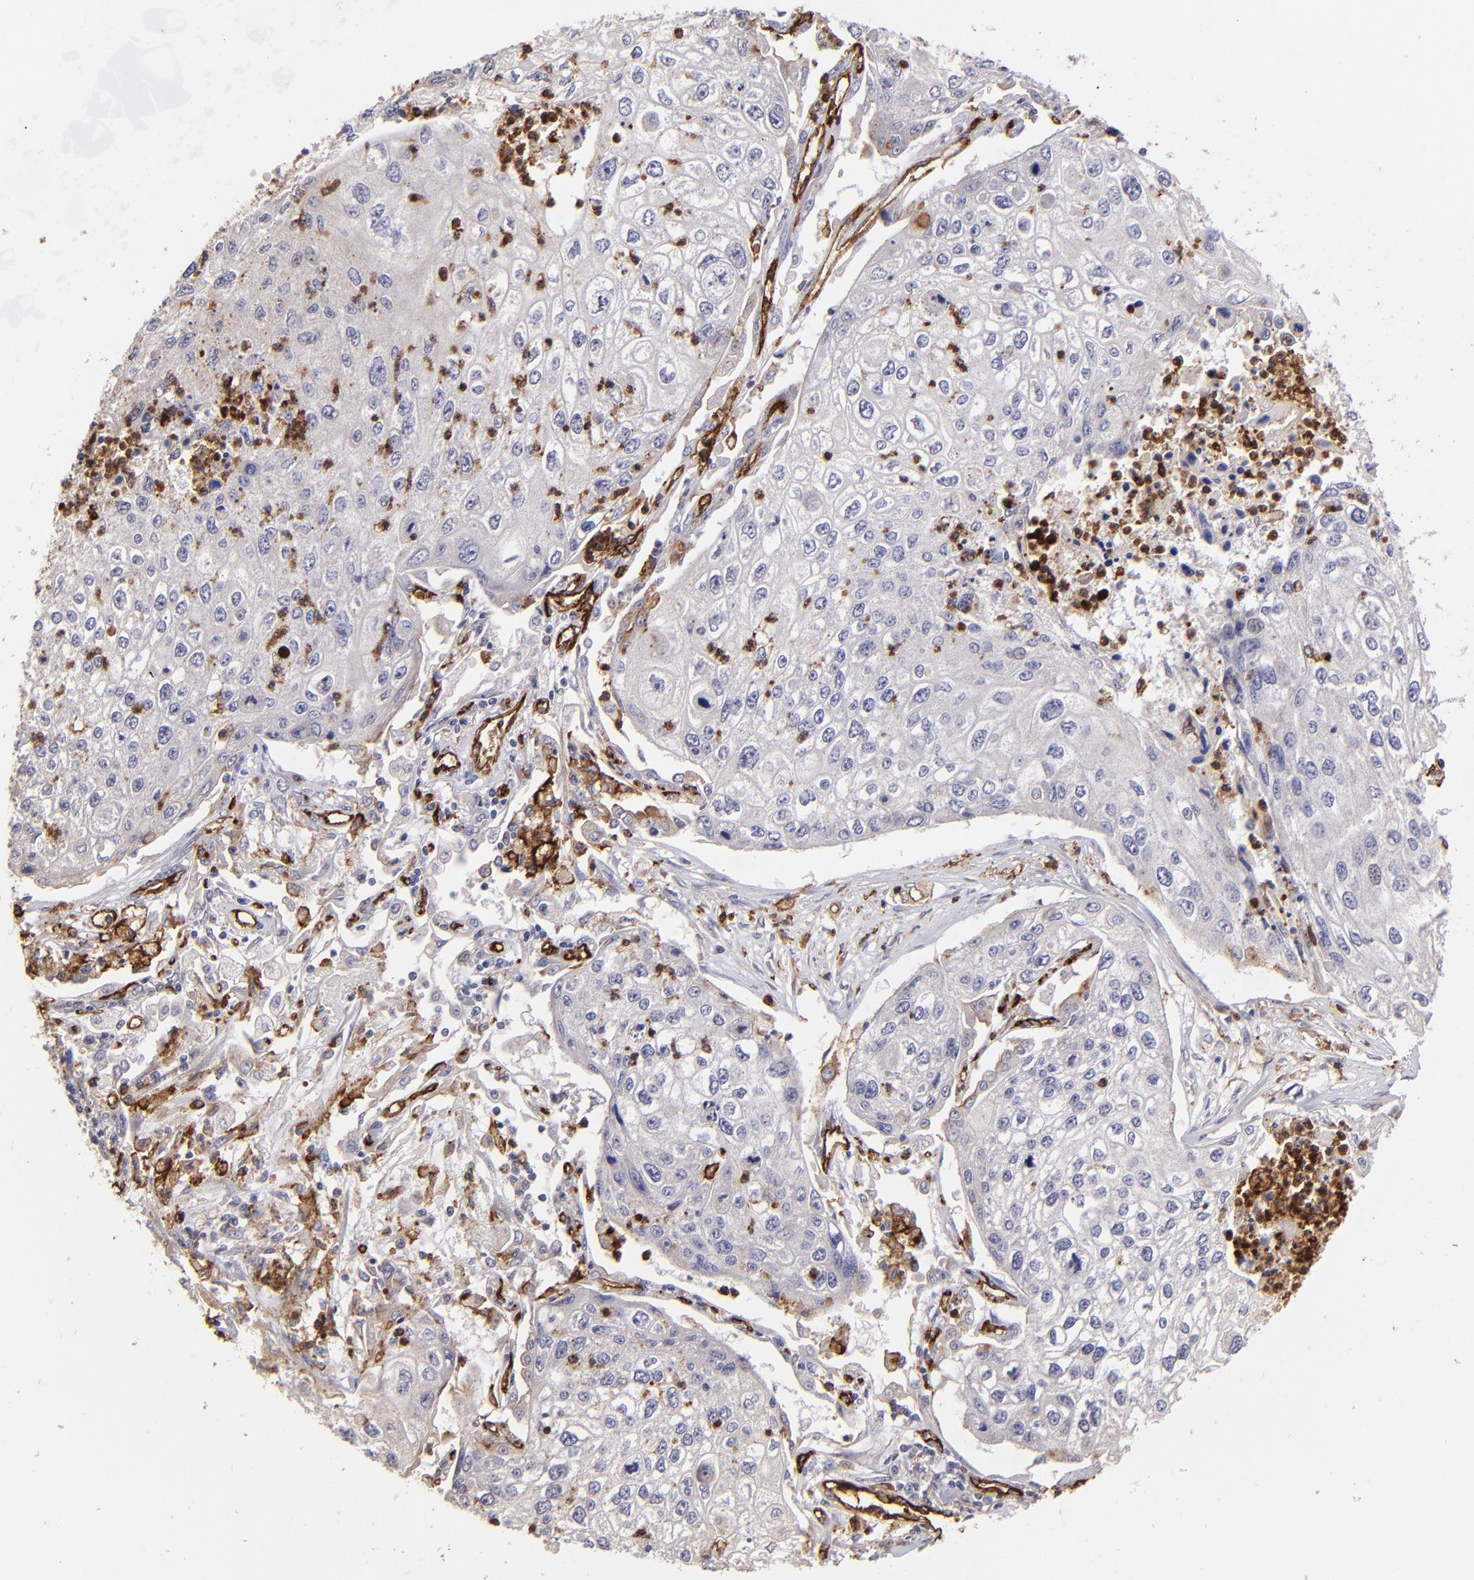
{"staining": {"intensity": "negative", "quantity": "none", "location": "none"}, "tissue": "lung cancer", "cell_type": "Tumor cells", "image_type": "cancer", "snomed": [{"axis": "morphology", "description": "Squamous cell carcinoma, NOS"}, {"axis": "topography", "description": "Lung"}], "caption": "Squamous cell carcinoma (lung) stained for a protein using immunohistochemistry shows no staining tumor cells.", "gene": "DYSF", "patient": {"sex": "male", "age": 75}}